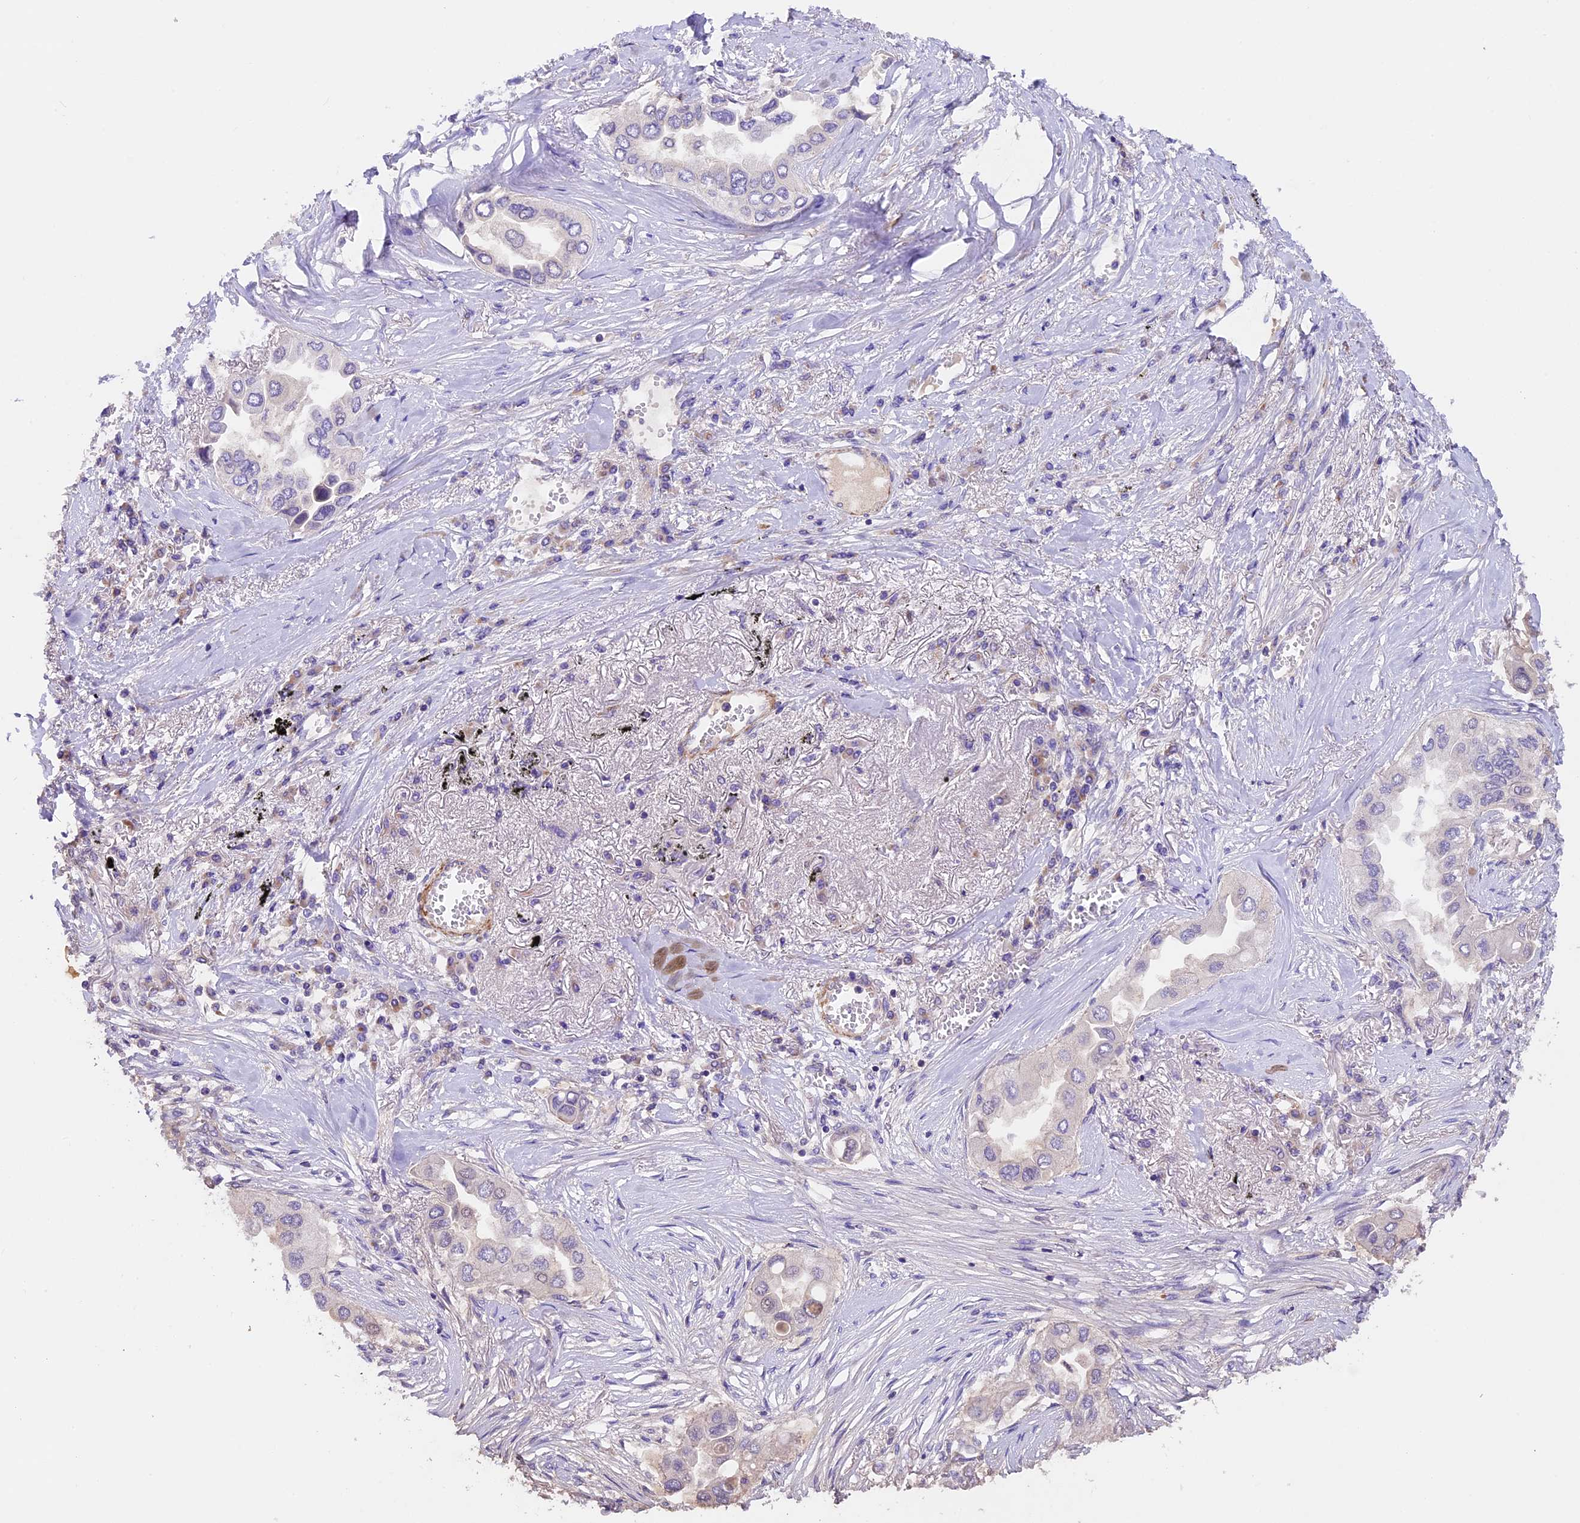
{"staining": {"intensity": "negative", "quantity": "none", "location": "none"}, "tissue": "lung cancer", "cell_type": "Tumor cells", "image_type": "cancer", "snomed": [{"axis": "morphology", "description": "Adenocarcinoma, NOS"}, {"axis": "topography", "description": "Lung"}], "caption": "IHC of human lung adenocarcinoma exhibits no expression in tumor cells. (DAB immunohistochemistry visualized using brightfield microscopy, high magnification).", "gene": "TBC1D1", "patient": {"sex": "female", "age": 76}}